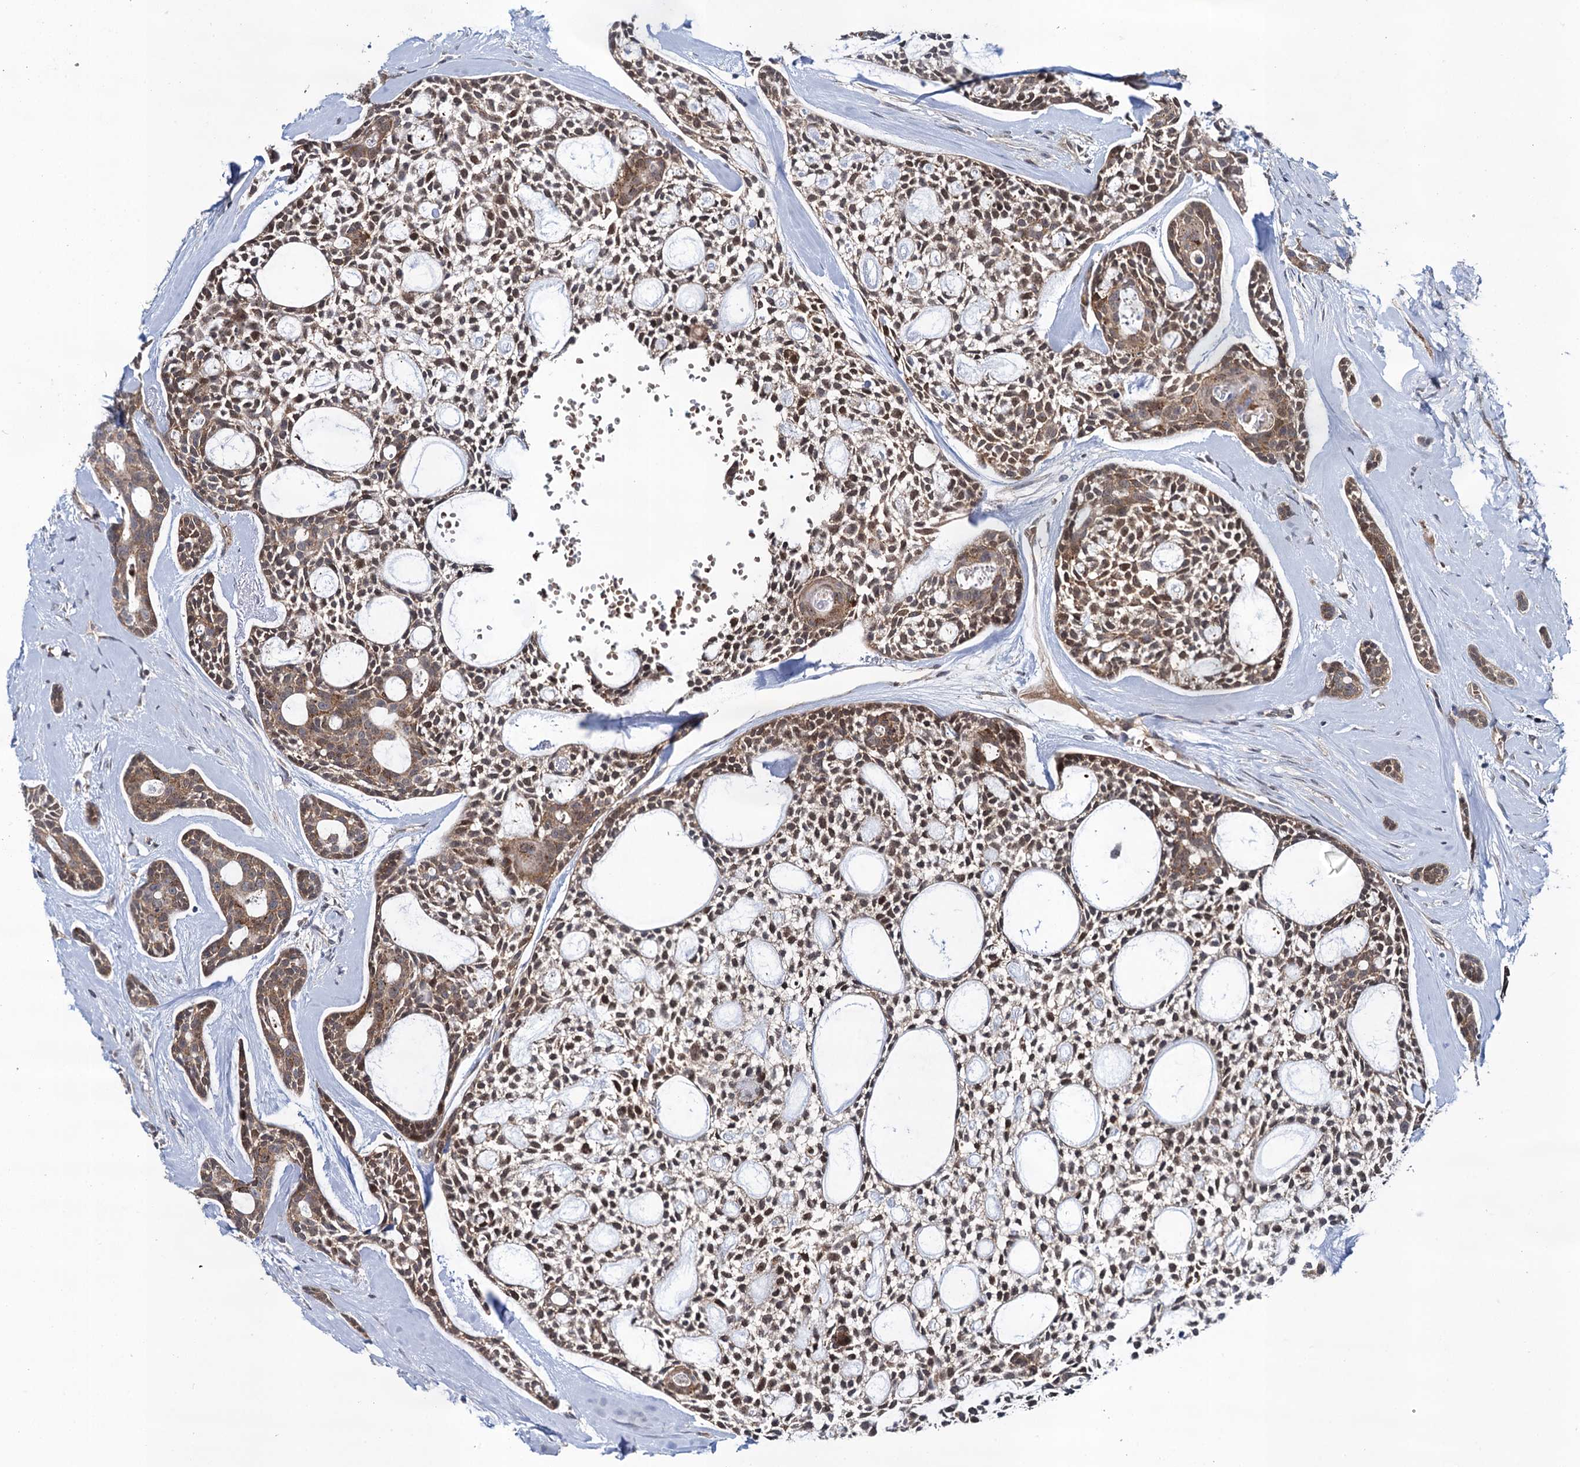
{"staining": {"intensity": "moderate", "quantity": ">75%", "location": "cytoplasmic/membranous"}, "tissue": "head and neck cancer", "cell_type": "Tumor cells", "image_type": "cancer", "snomed": [{"axis": "morphology", "description": "Adenocarcinoma, NOS"}, {"axis": "topography", "description": "Subcutis"}, {"axis": "topography", "description": "Head-Neck"}], "caption": "Head and neck cancer stained with immunohistochemistry (IHC) reveals moderate cytoplasmic/membranous positivity in about >75% of tumor cells.", "gene": "GLO1", "patient": {"sex": "female", "age": 73}}